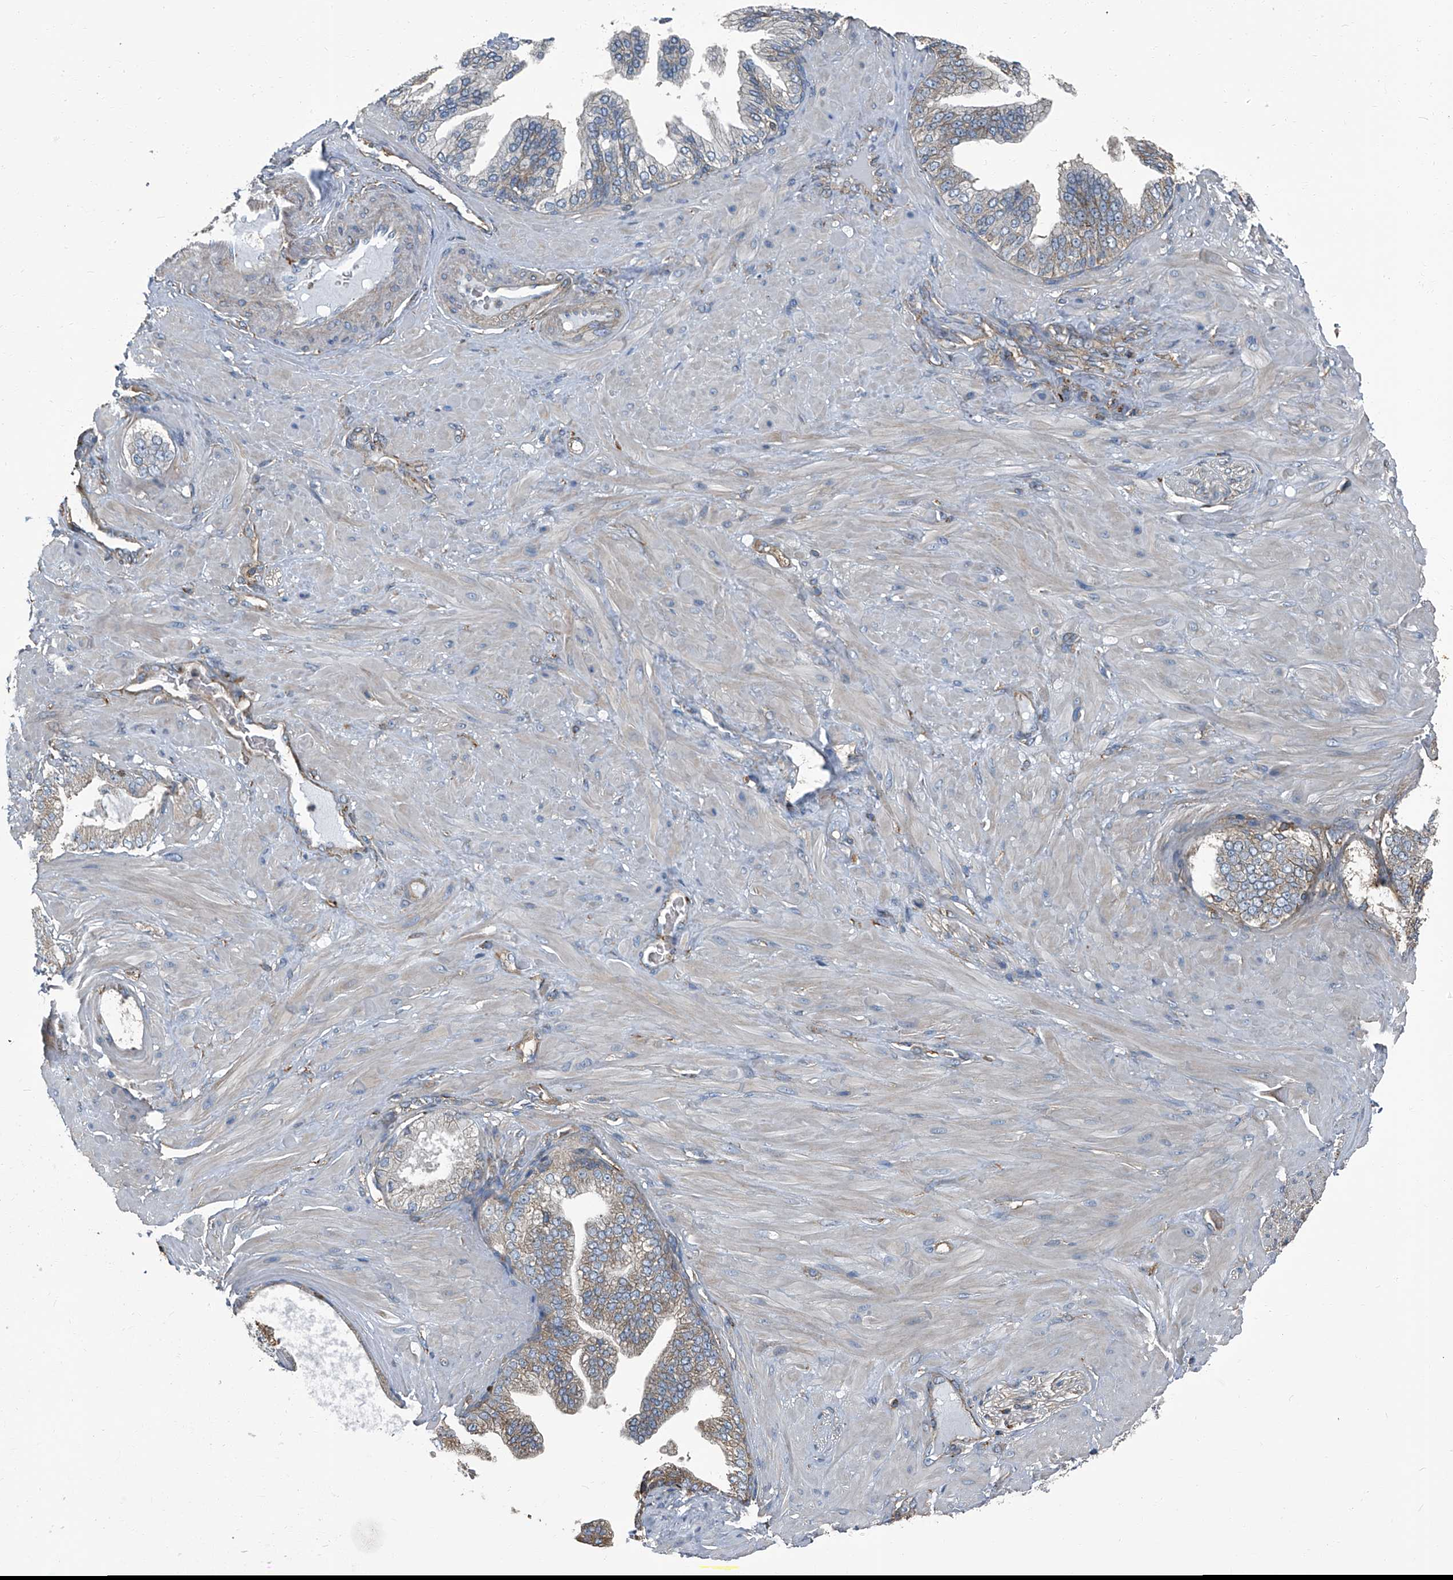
{"staining": {"intensity": "moderate", "quantity": ">75%", "location": "cytoplasmic/membranous"}, "tissue": "adipose tissue", "cell_type": "Adipocytes", "image_type": "normal", "snomed": [{"axis": "morphology", "description": "Normal tissue, NOS"}, {"axis": "morphology", "description": "Adenocarcinoma, Low grade"}, {"axis": "topography", "description": "Prostate"}, {"axis": "topography", "description": "Peripheral nerve tissue"}], "caption": "Adipose tissue stained for a protein exhibits moderate cytoplasmic/membranous positivity in adipocytes. (Brightfield microscopy of DAB IHC at high magnification).", "gene": "SEPTIN7", "patient": {"sex": "male", "age": 63}}